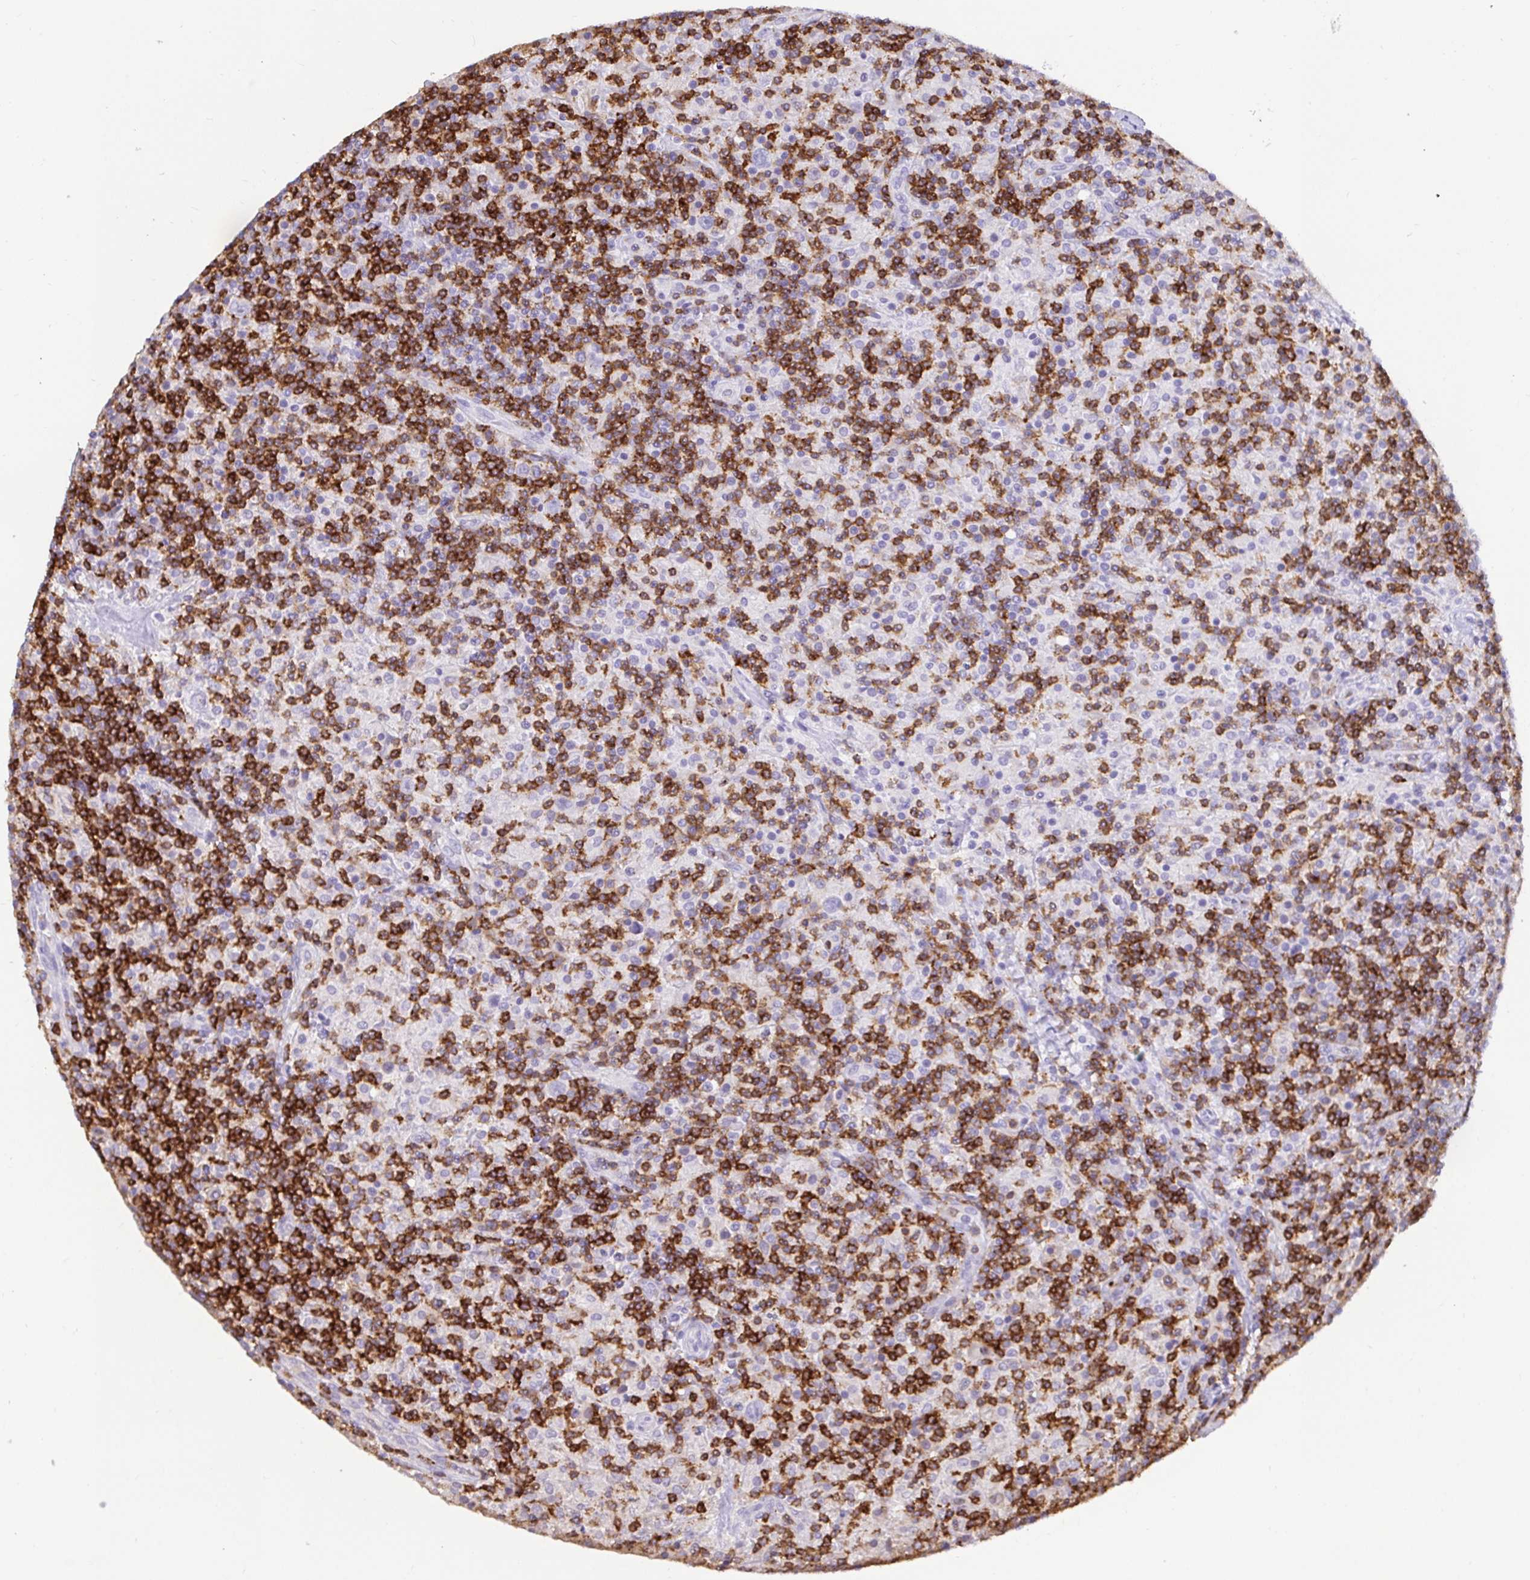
{"staining": {"intensity": "negative", "quantity": "none", "location": "none"}, "tissue": "lymphoma", "cell_type": "Tumor cells", "image_type": "cancer", "snomed": [{"axis": "morphology", "description": "Hodgkin's disease, NOS"}, {"axis": "topography", "description": "Lymph node"}], "caption": "DAB immunohistochemical staining of lymphoma exhibits no significant positivity in tumor cells.", "gene": "SKAP1", "patient": {"sex": "male", "age": 70}}